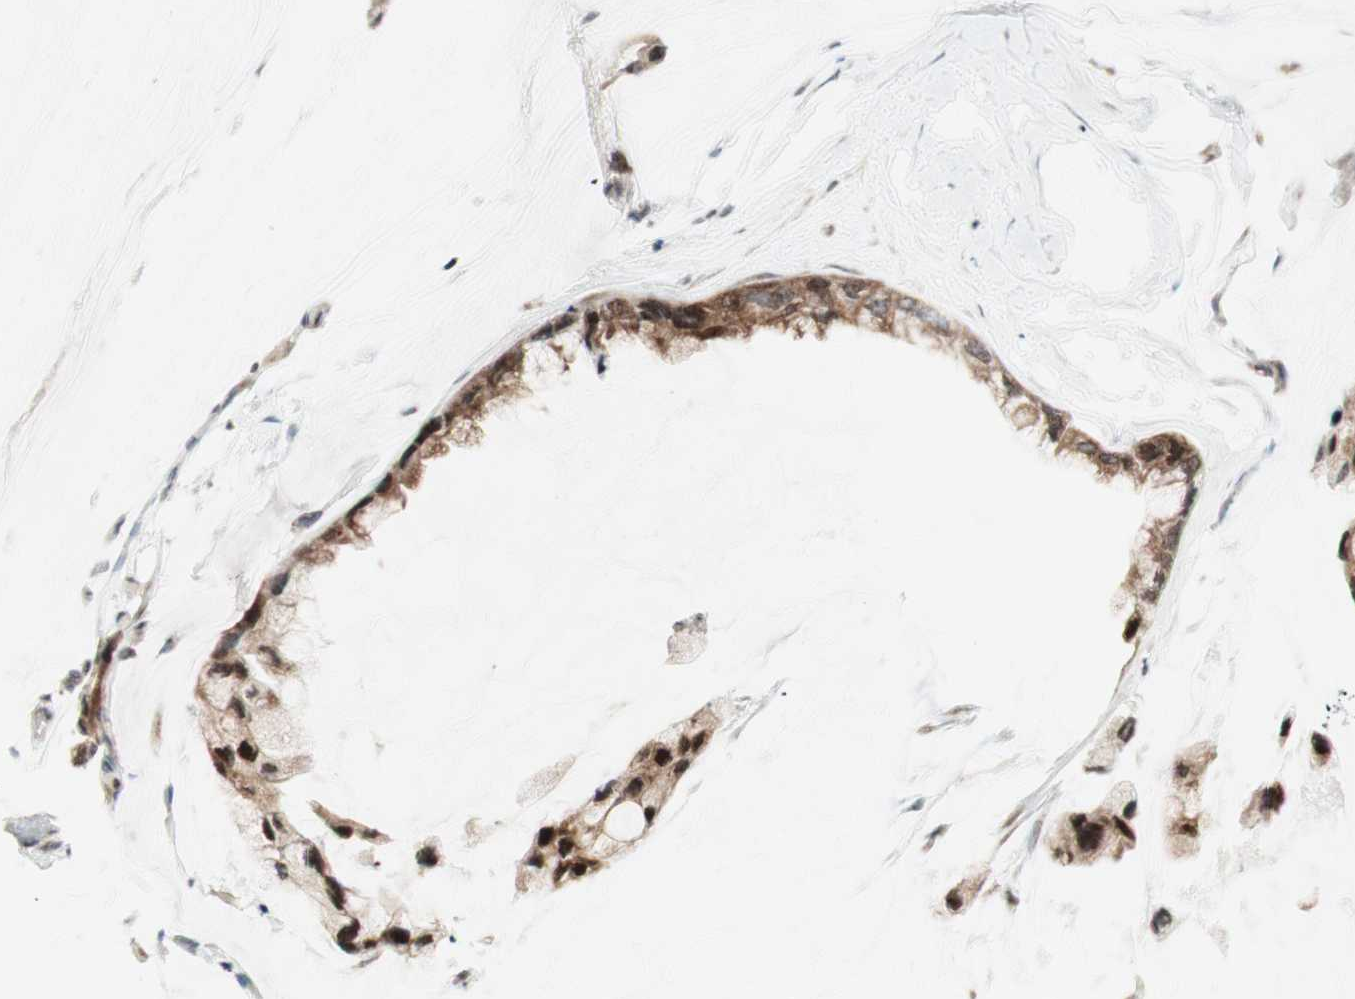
{"staining": {"intensity": "moderate", "quantity": ">75%", "location": "cytoplasmic/membranous,nuclear"}, "tissue": "ovarian cancer", "cell_type": "Tumor cells", "image_type": "cancer", "snomed": [{"axis": "morphology", "description": "Cystadenocarcinoma, mucinous, NOS"}, {"axis": "topography", "description": "Ovary"}], "caption": "Immunohistochemical staining of ovarian mucinous cystadenocarcinoma demonstrates medium levels of moderate cytoplasmic/membranous and nuclear staining in approximately >75% of tumor cells. (IHC, brightfield microscopy, high magnification).", "gene": "TPT1", "patient": {"sex": "female", "age": 39}}